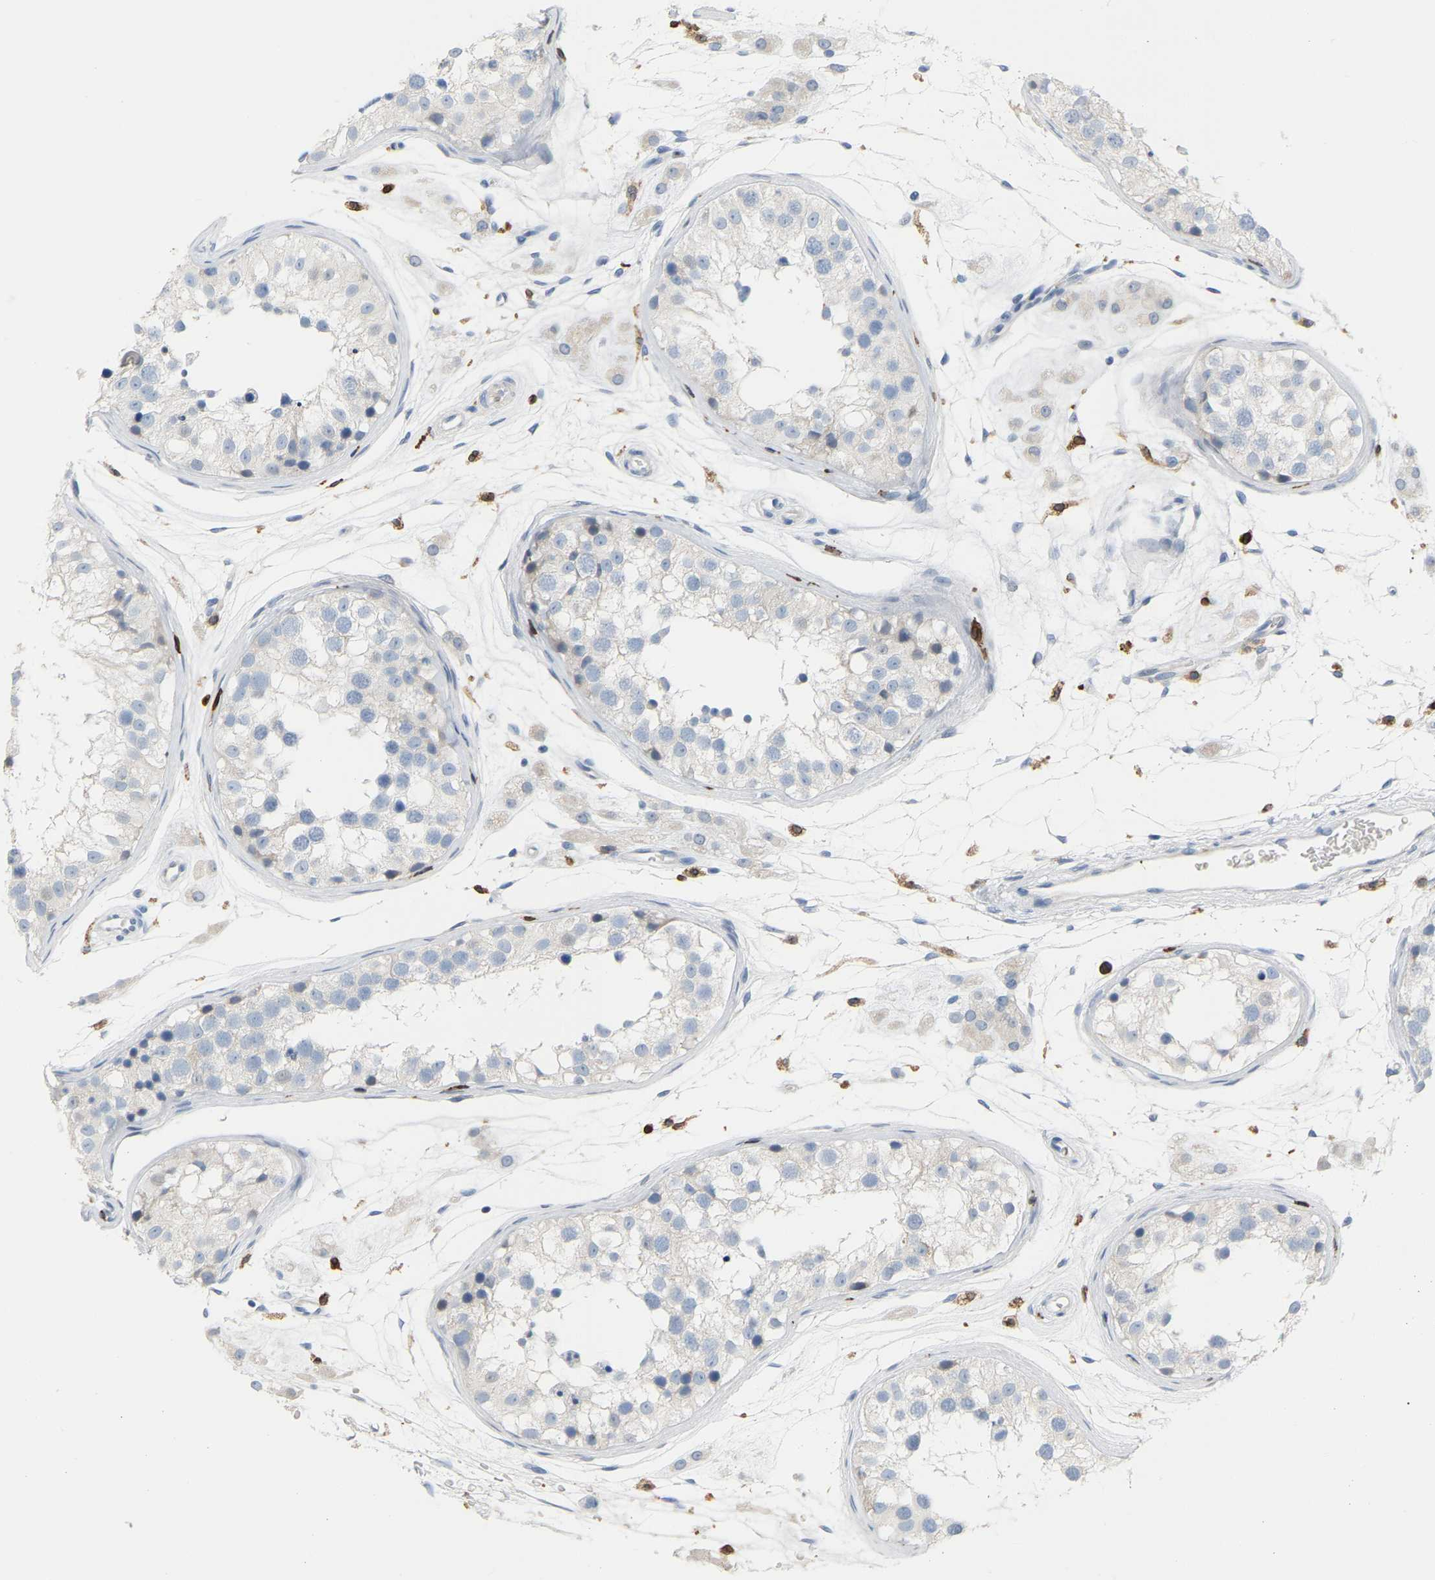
{"staining": {"intensity": "negative", "quantity": "none", "location": "none"}, "tissue": "testis", "cell_type": "Cells in seminiferous ducts", "image_type": "normal", "snomed": [{"axis": "morphology", "description": "Normal tissue, NOS"}, {"axis": "morphology", "description": "Adenocarcinoma, metastatic, NOS"}, {"axis": "topography", "description": "Testis"}], "caption": "Human testis stained for a protein using immunohistochemistry (IHC) displays no staining in cells in seminiferous ducts.", "gene": "PTGS1", "patient": {"sex": "male", "age": 26}}